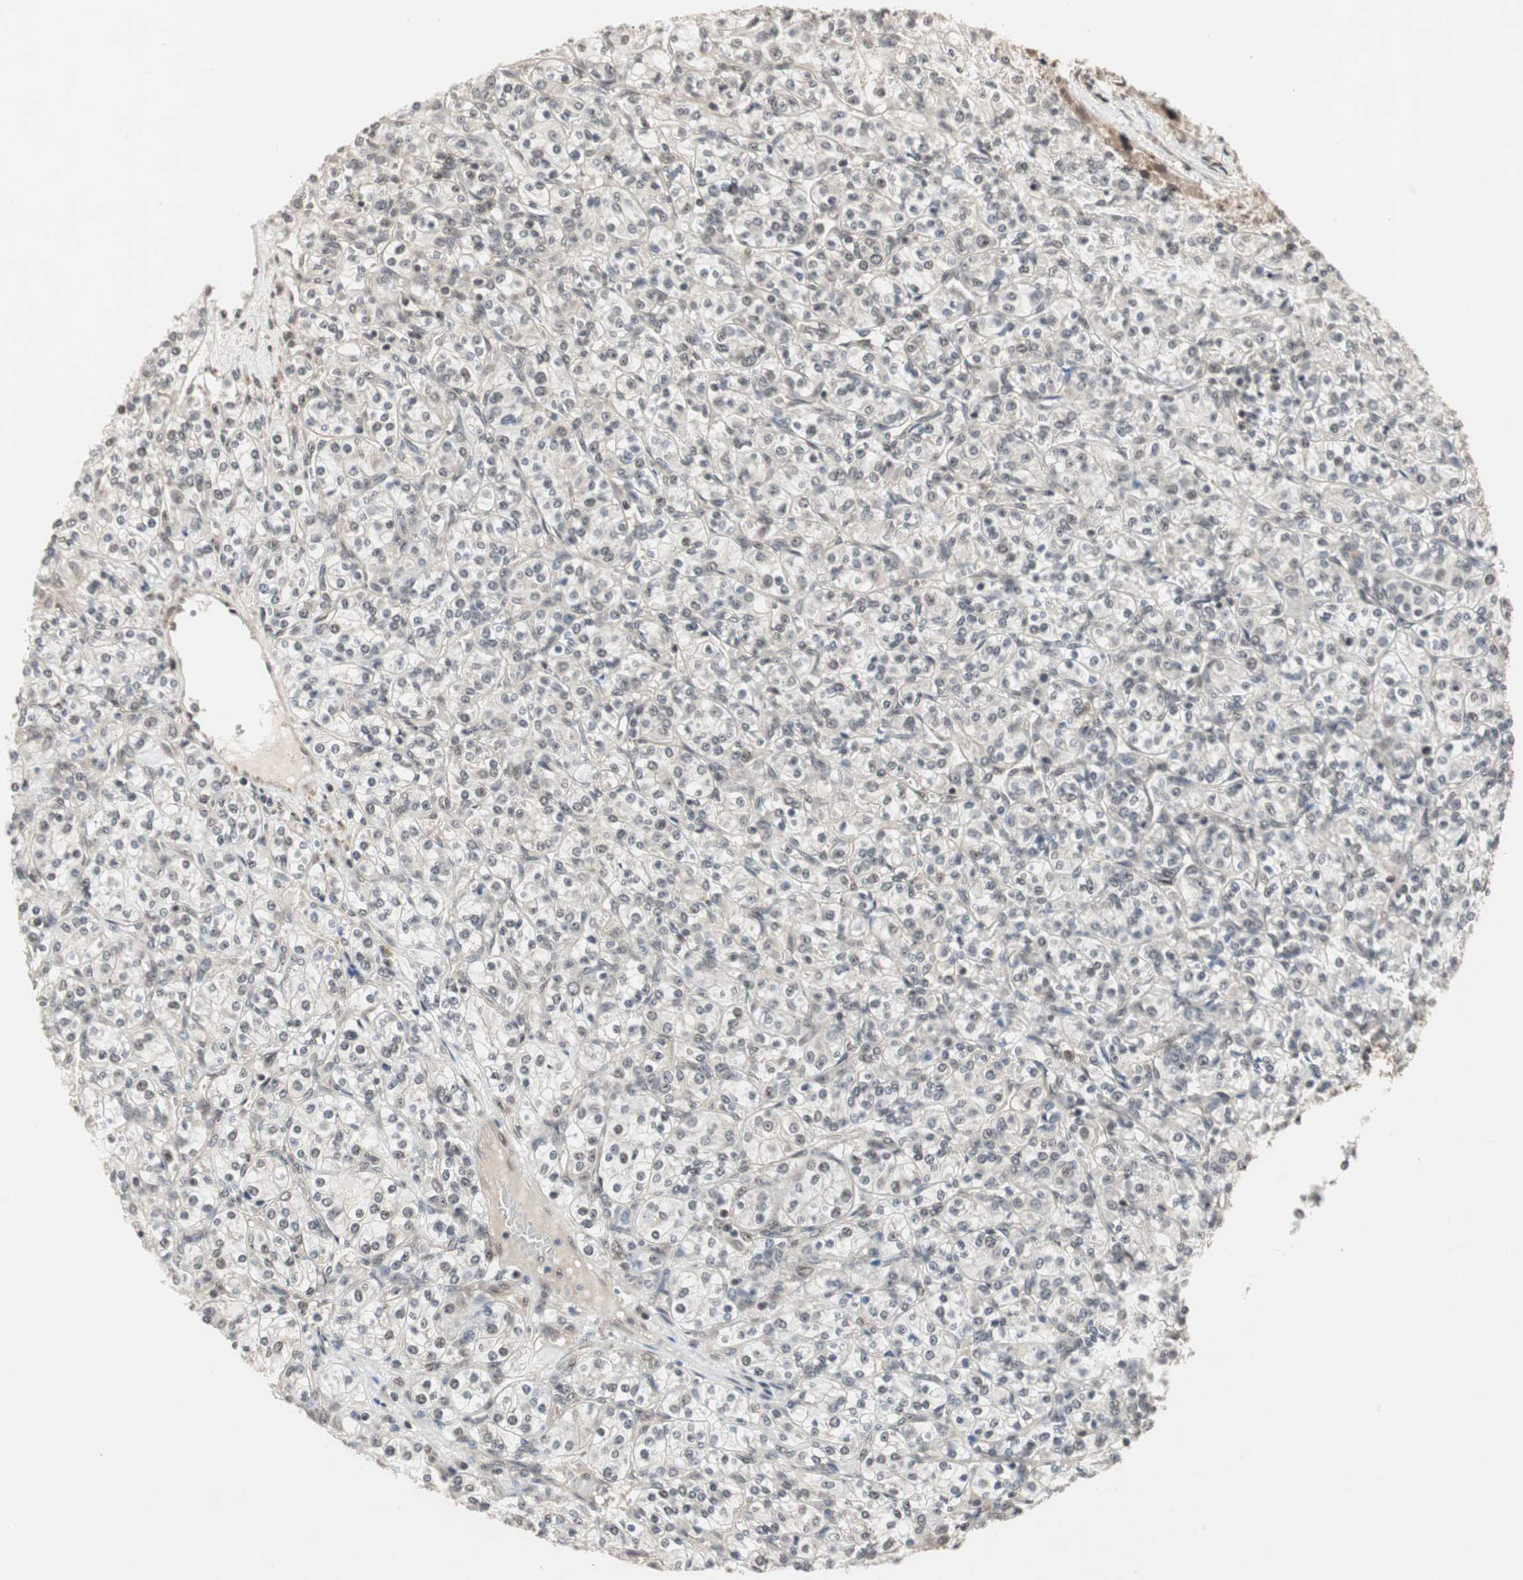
{"staining": {"intensity": "weak", "quantity": "<25%", "location": "nuclear"}, "tissue": "renal cancer", "cell_type": "Tumor cells", "image_type": "cancer", "snomed": [{"axis": "morphology", "description": "Adenocarcinoma, NOS"}, {"axis": "topography", "description": "Kidney"}], "caption": "Renal adenocarcinoma was stained to show a protein in brown. There is no significant staining in tumor cells.", "gene": "CSNK2B", "patient": {"sex": "male", "age": 77}}